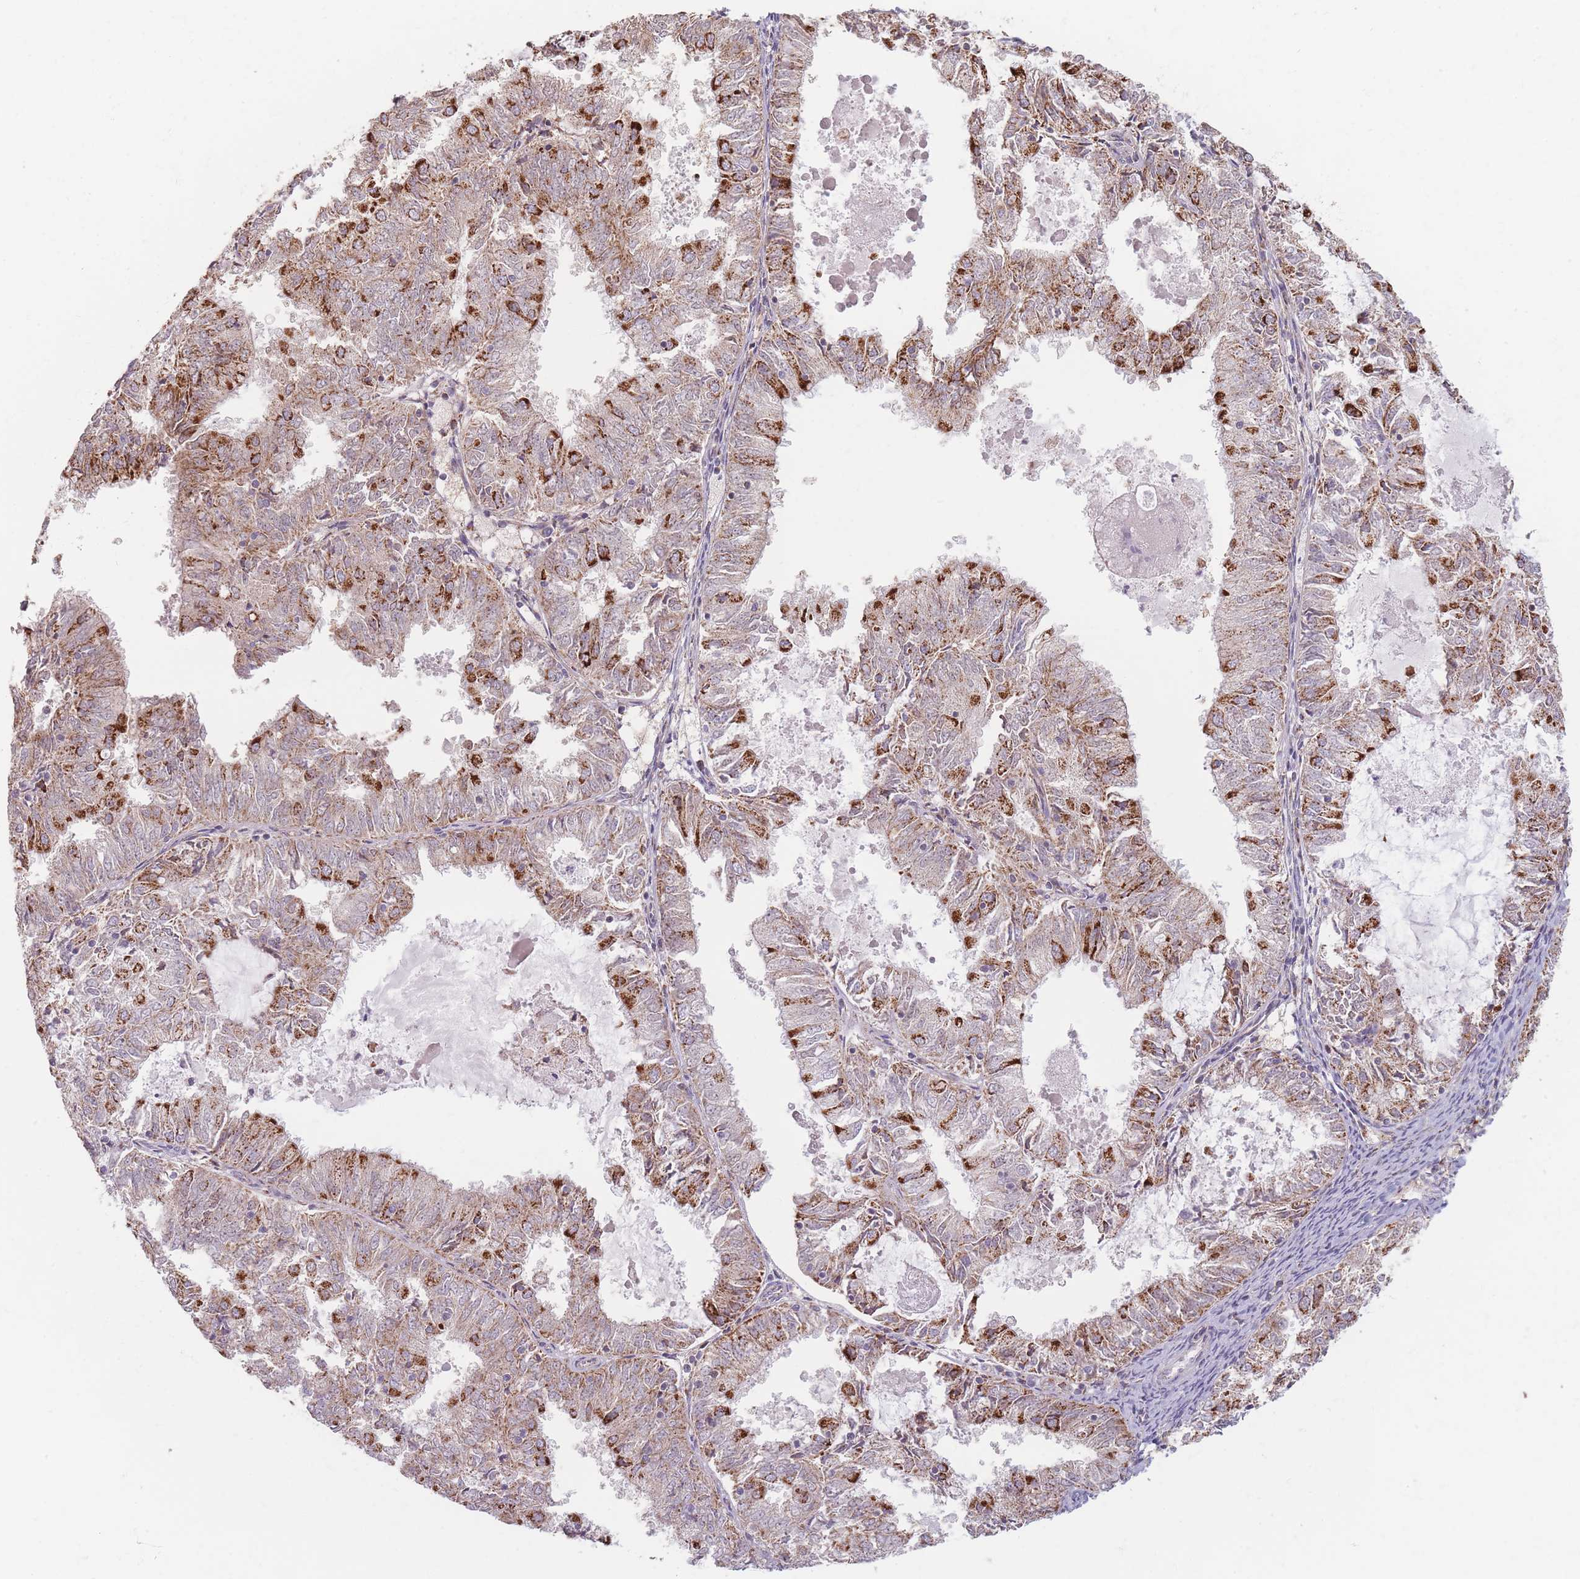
{"staining": {"intensity": "moderate", "quantity": ">75%", "location": "cytoplasmic/membranous"}, "tissue": "endometrial cancer", "cell_type": "Tumor cells", "image_type": "cancer", "snomed": [{"axis": "morphology", "description": "Adenocarcinoma, NOS"}, {"axis": "topography", "description": "Endometrium"}], "caption": "The photomicrograph shows staining of adenocarcinoma (endometrial), revealing moderate cytoplasmic/membranous protein expression (brown color) within tumor cells.", "gene": "ESRP2", "patient": {"sex": "female", "age": 57}}